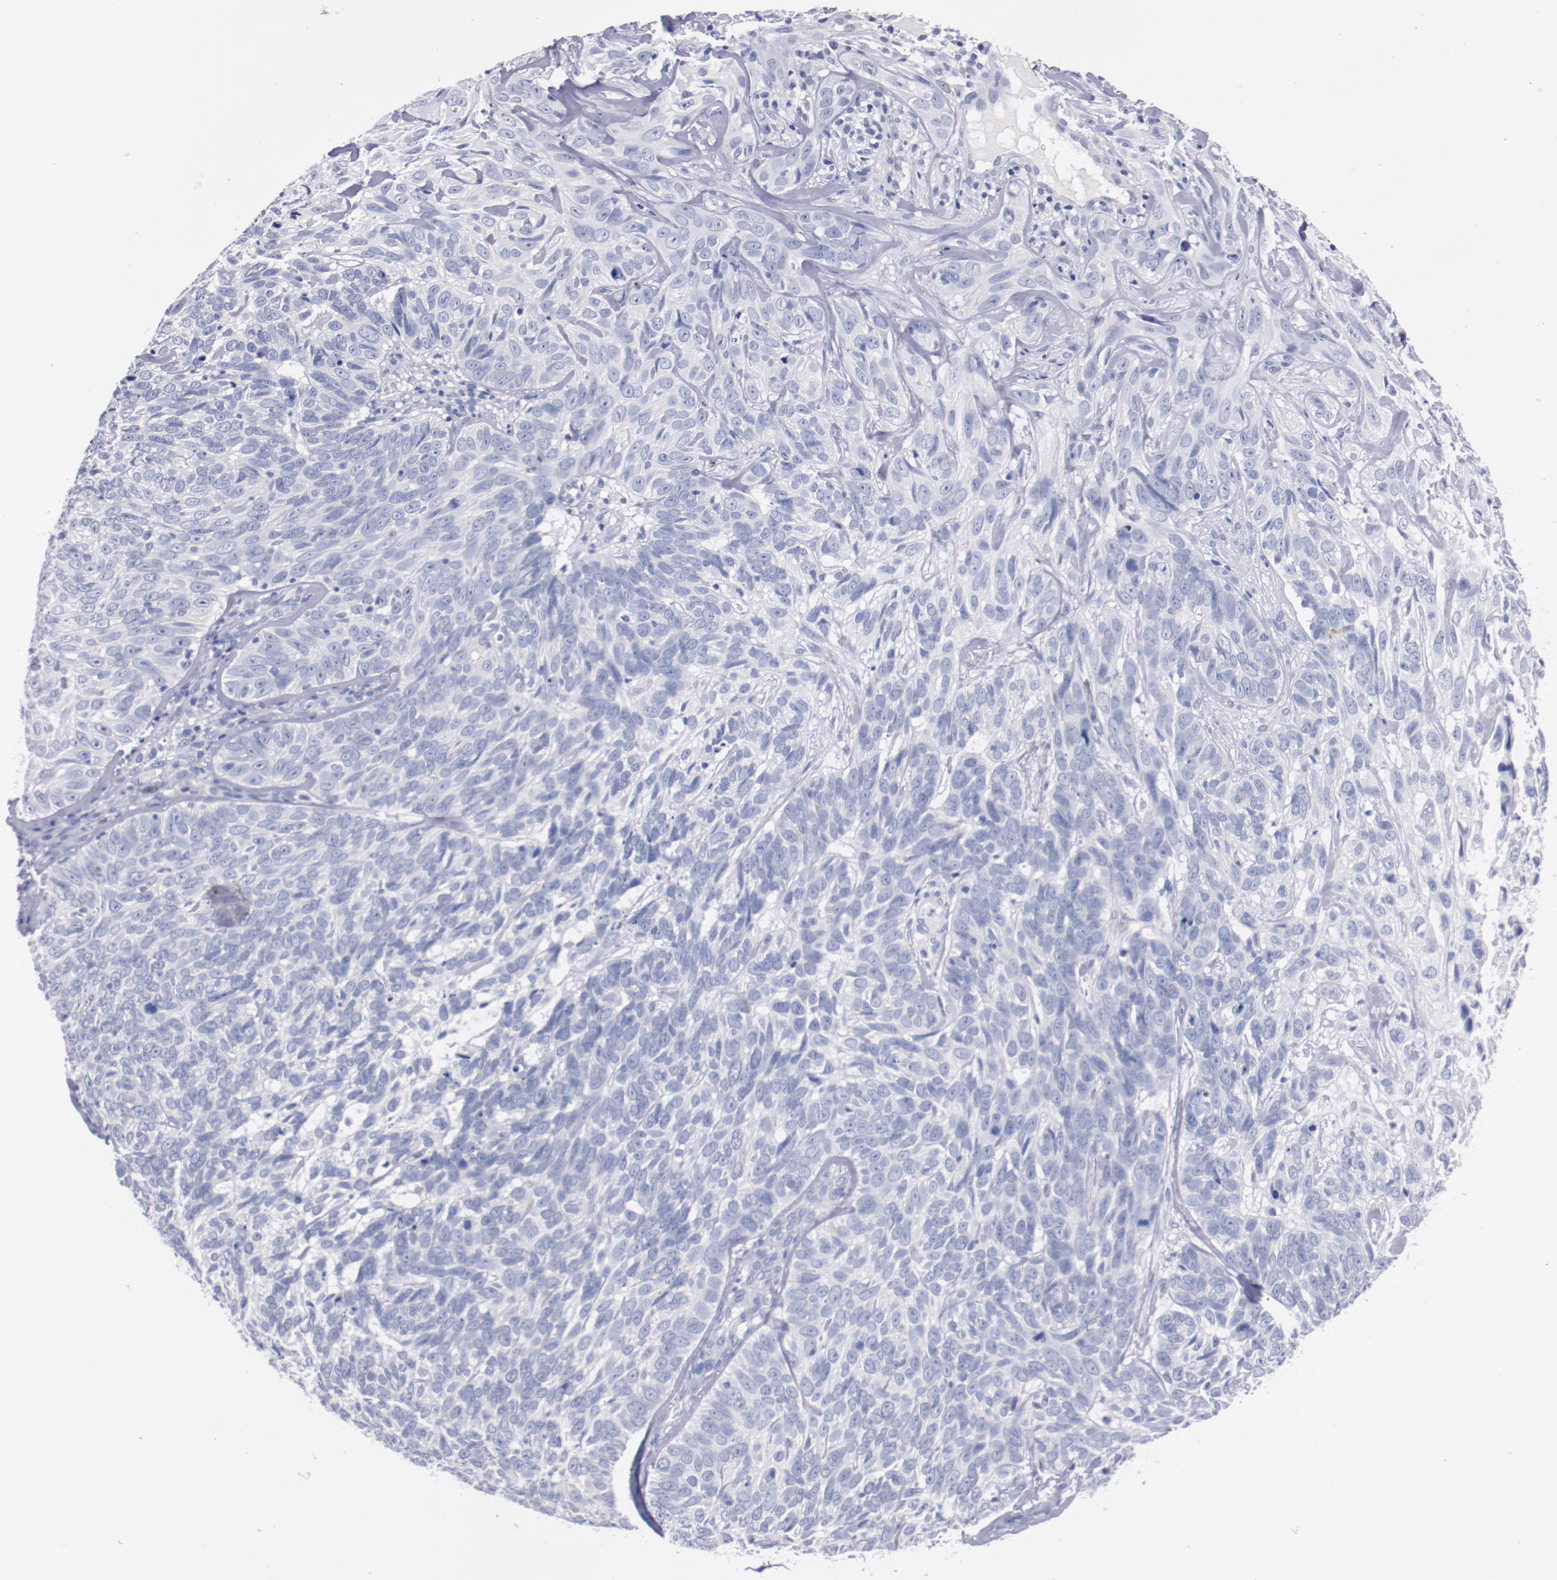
{"staining": {"intensity": "negative", "quantity": "none", "location": "none"}, "tissue": "skin cancer", "cell_type": "Tumor cells", "image_type": "cancer", "snomed": [{"axis": "morphology", "description": "Basal cell carcinoma"}, {"axis": "topography", "description": "Skin"}], "caption": "Immunohistochemistry of human basal cell carcinoma (skin) displays no expression in tumor cells.", "gene": "CNTNAP2", "patient": {"sex": "male", "age": 72}}